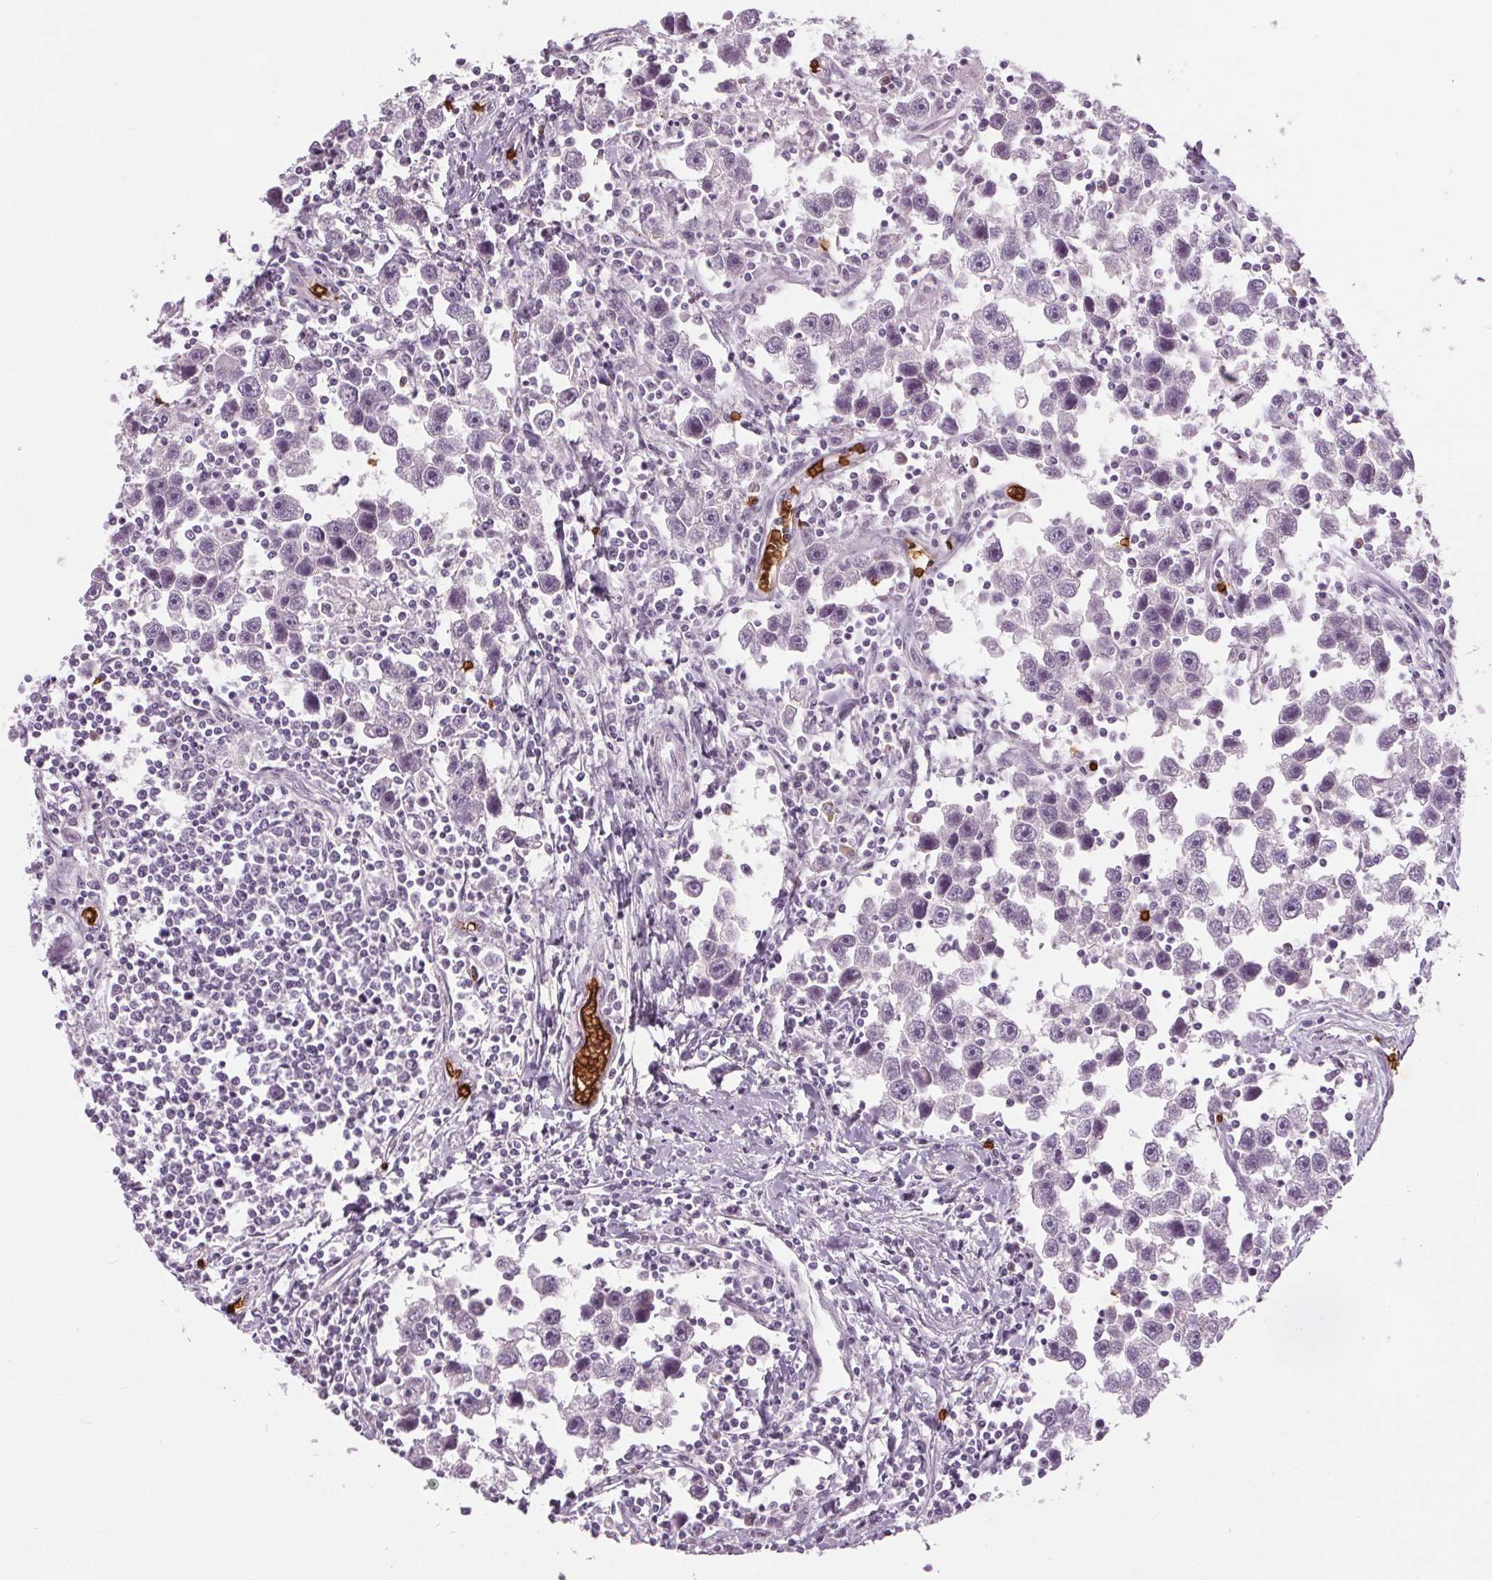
{"staining": {"intensity": "negative", "quantity": "none", "location": "none"}, "tissue": "testis cancer", "cell_type": "Tumor cells", "image_type": "cancer", "snomed": [{"axis": "morphology", "description": "Seminoma, NOS"}, {"axis": "topography", "description": "Testis"}], "caption": "Immunohistochemistry of testis cancer (seminoma) displays no staining in tumor cells. Brightfield microscopy of IHC stained with DAB (brown) and hematoxylin (blue), captured at high magnification.", "gene": "SLC4A1", "patient": {"sex": "male", "age": 30}}